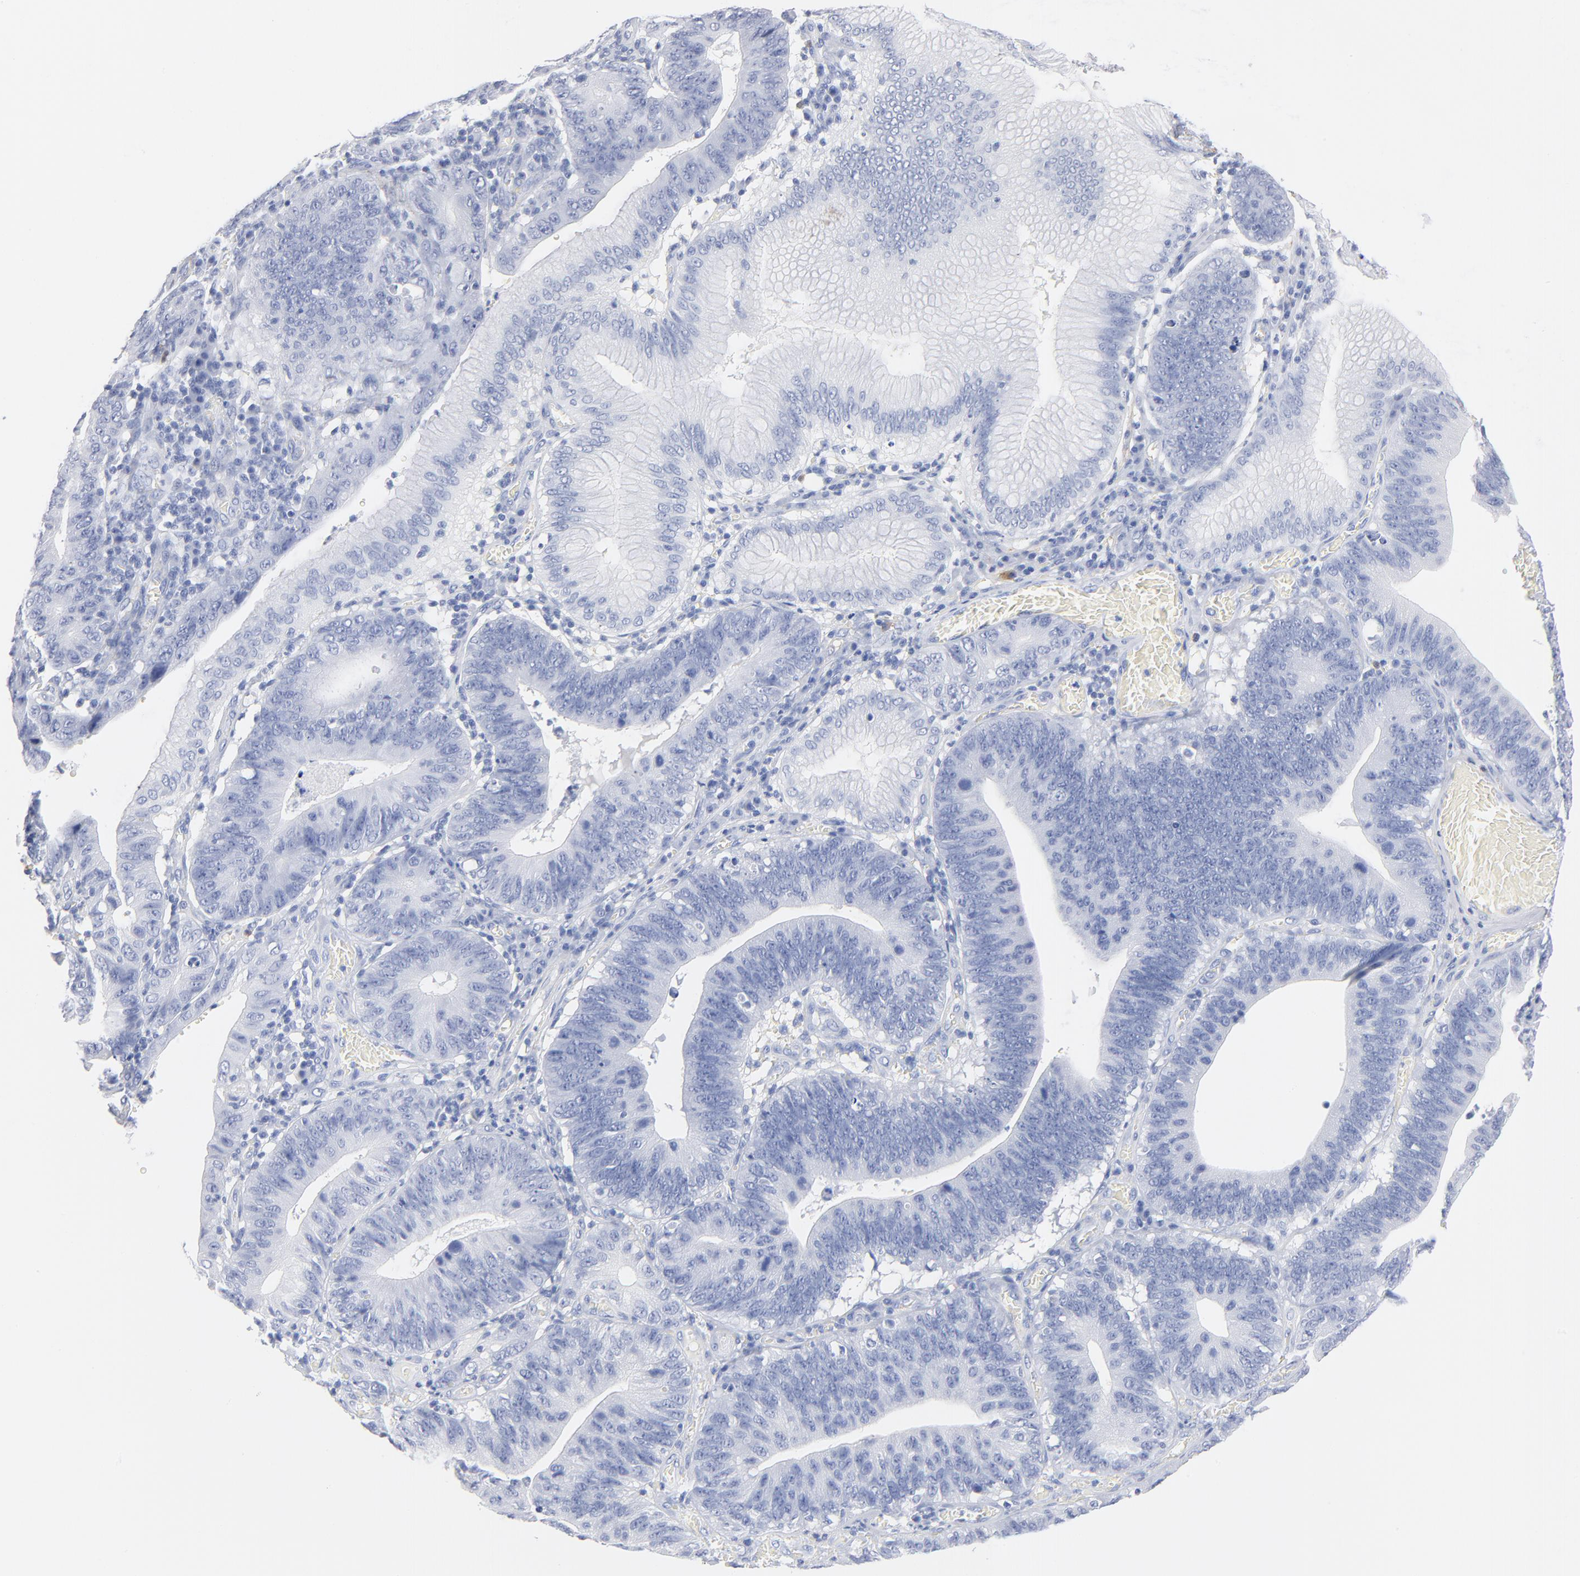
{"staining": {"intensity": "negative", "quantity": "none", "location": "none"}, "tissue": "stomach cancer", "cell_type": "Tumor cells", "image_type": "cancer", "snomed": [{"axis": "morphology", "description": "Adenocarcinoma, NOS"}, {"axis": "topography", "description": "Stomach"}, {"axis": "topography", "description": "Gastric cardia"}], "caption": "DAB (3,3'-diaminobenzidine) immunohistochemical staining of human stomach adenocarcinoma reveals no significant positivity in tumor cells.", "gene": "AGTR1", "patient": {"sex": "male", "age": 59}}